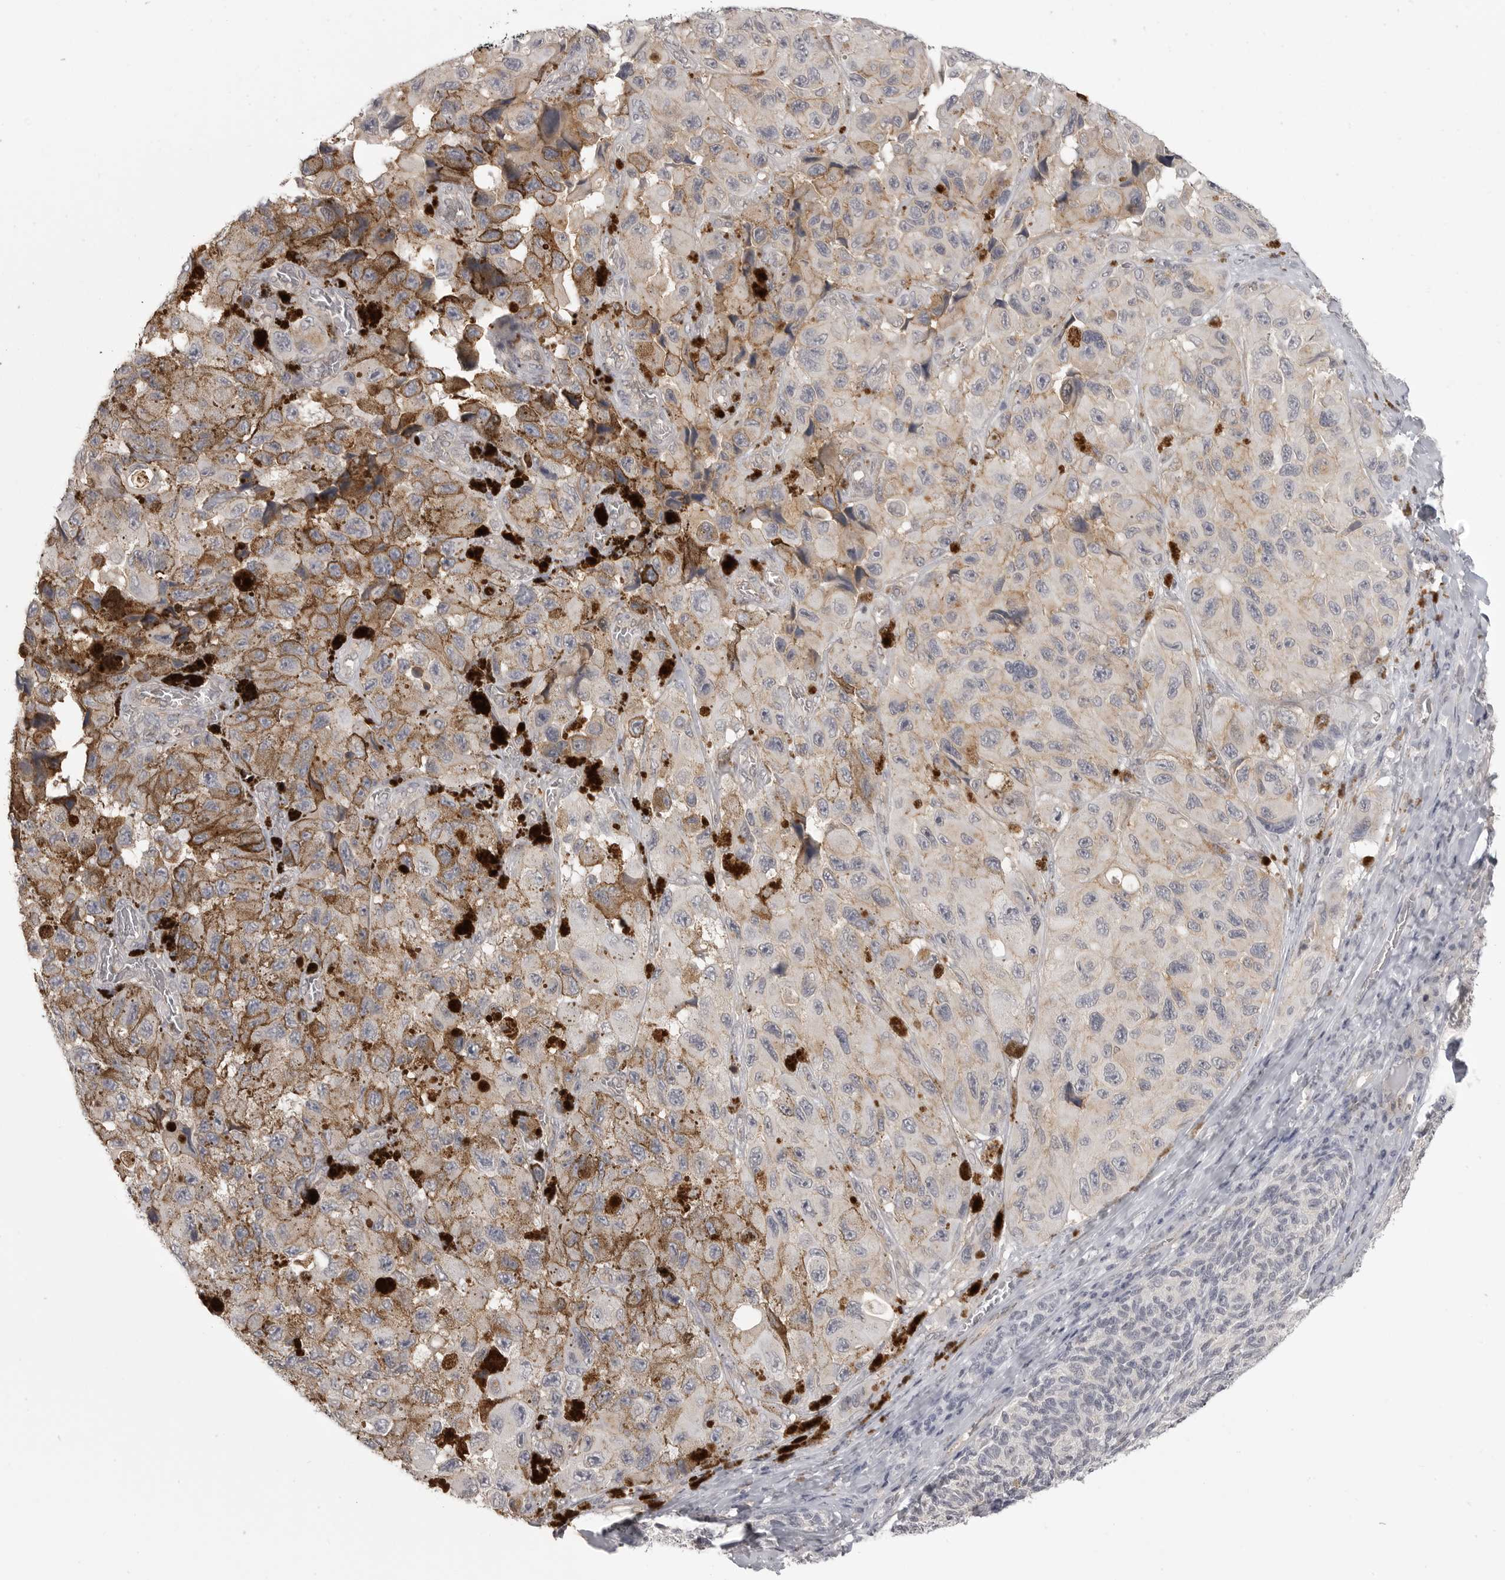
{"staining": {"intensity": "moderate", "quantity": "<25%", "location": "cytoplasmic/membranous"}, "tissue": "melanoma", "cell_type": "Tumor cells", "image_type": "cancer", "snomed": [{"axis": "morphology", "description": "Malignant melanoma, NOS"}, {"axis": "topography", "description": "Skin"}], "caption": "About <25% of tumor cells in melanoma reveal moderate cytoplasmic/membranous protein staining as visualized by brown immunohistochemical staining.", "gene": "IFNGR1", "patient": {"sex": "female", "age": 73}}